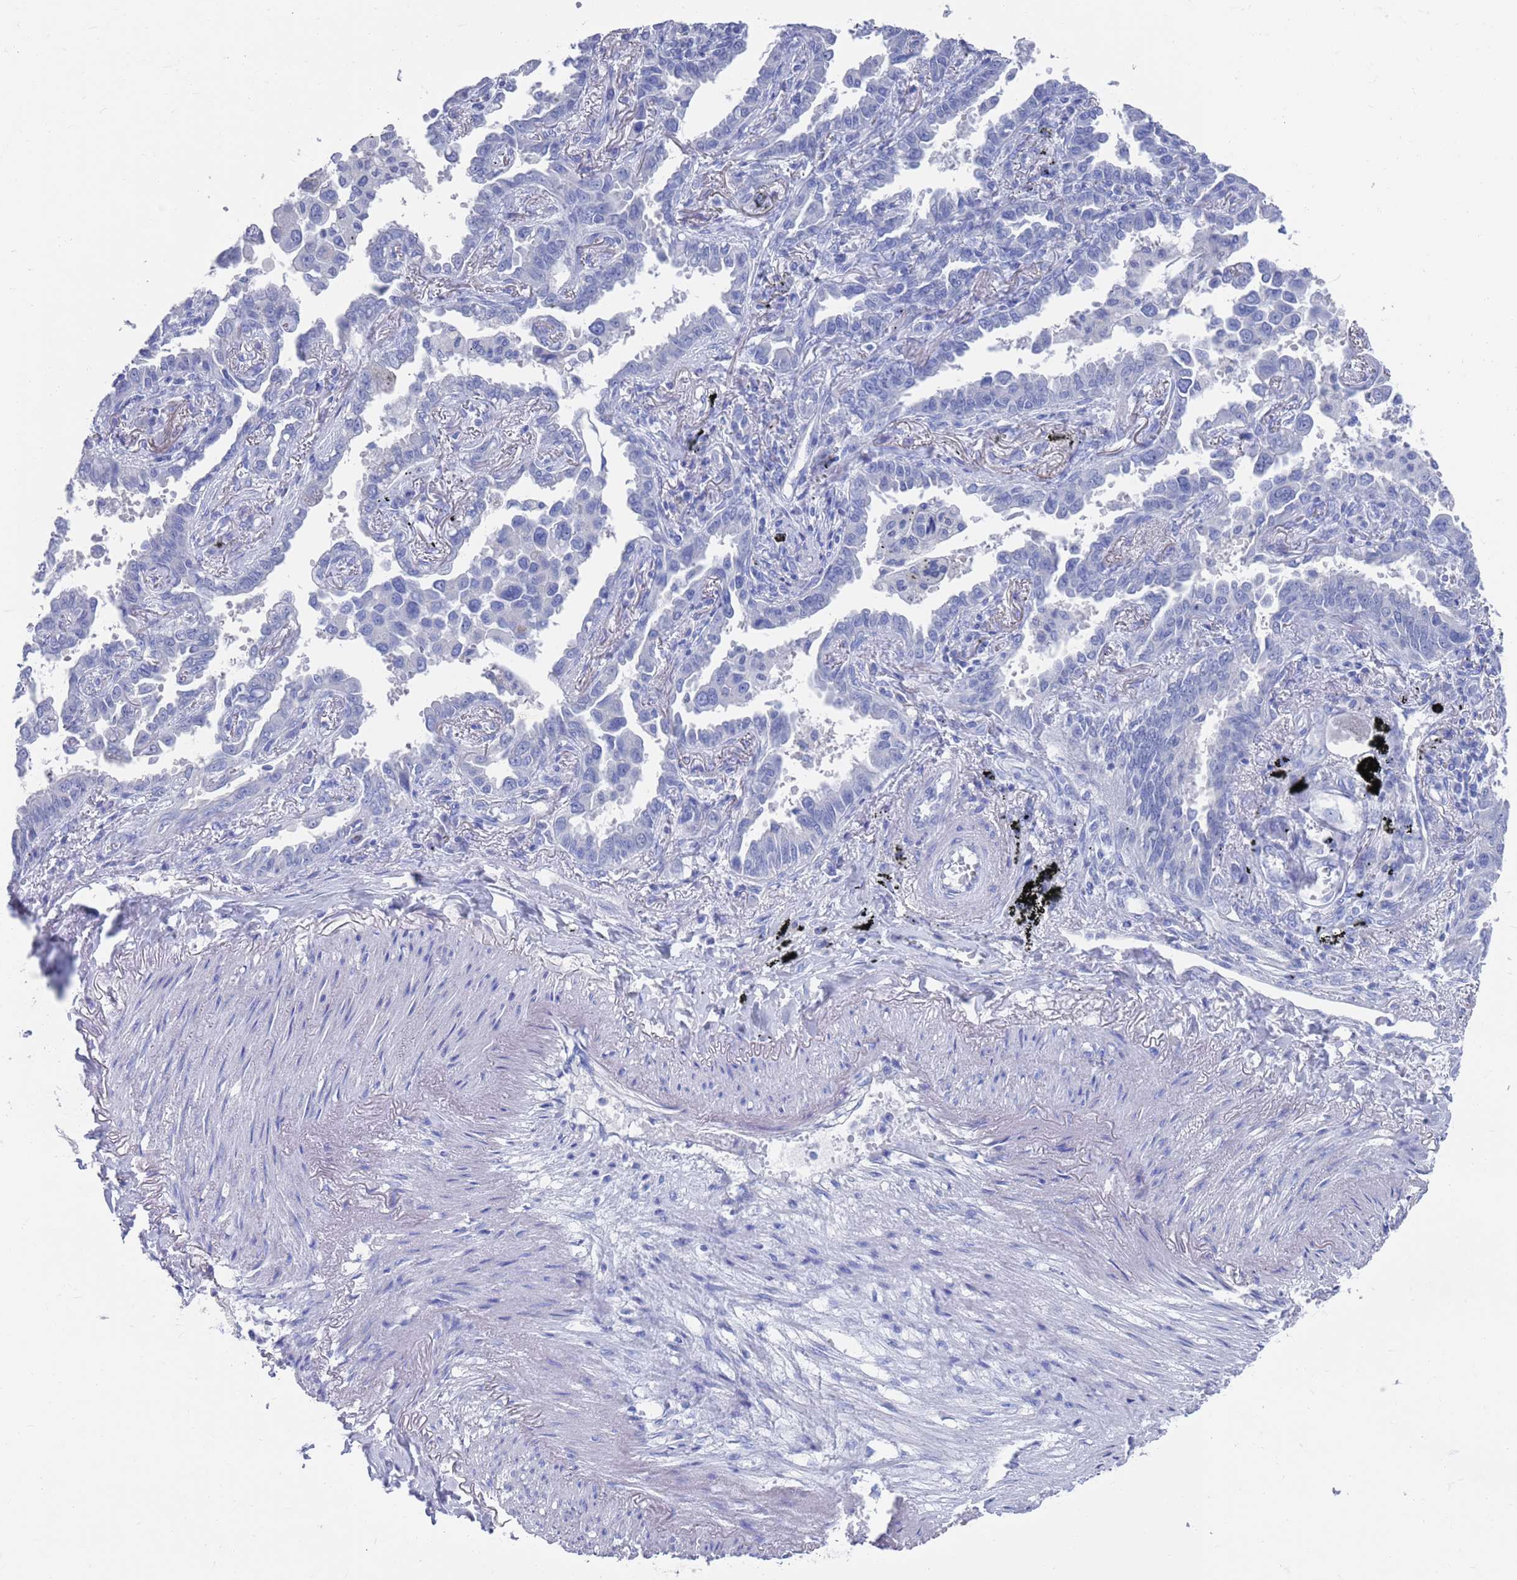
{"staining": {"intensity": "negative", "quantity": "none", "location": "none"}, "tissue": "lung cancer", "cell_type": "Tumor cells", "image_type": "cancer", "snomed": [{"axis": "morphology", "description": "Adenocarcinoma, NOS"}, {"axis": "topography", "description": "Lung"}], "caption": "Tumor cells are negative for brown protein staining in lung cancer (adenocarcinoma). (DAB immunohistochemistry (IHC) with hematoxylin counter stain).", "gene": "MTMR2", "patient": {"sex": "male", "age": 67}}